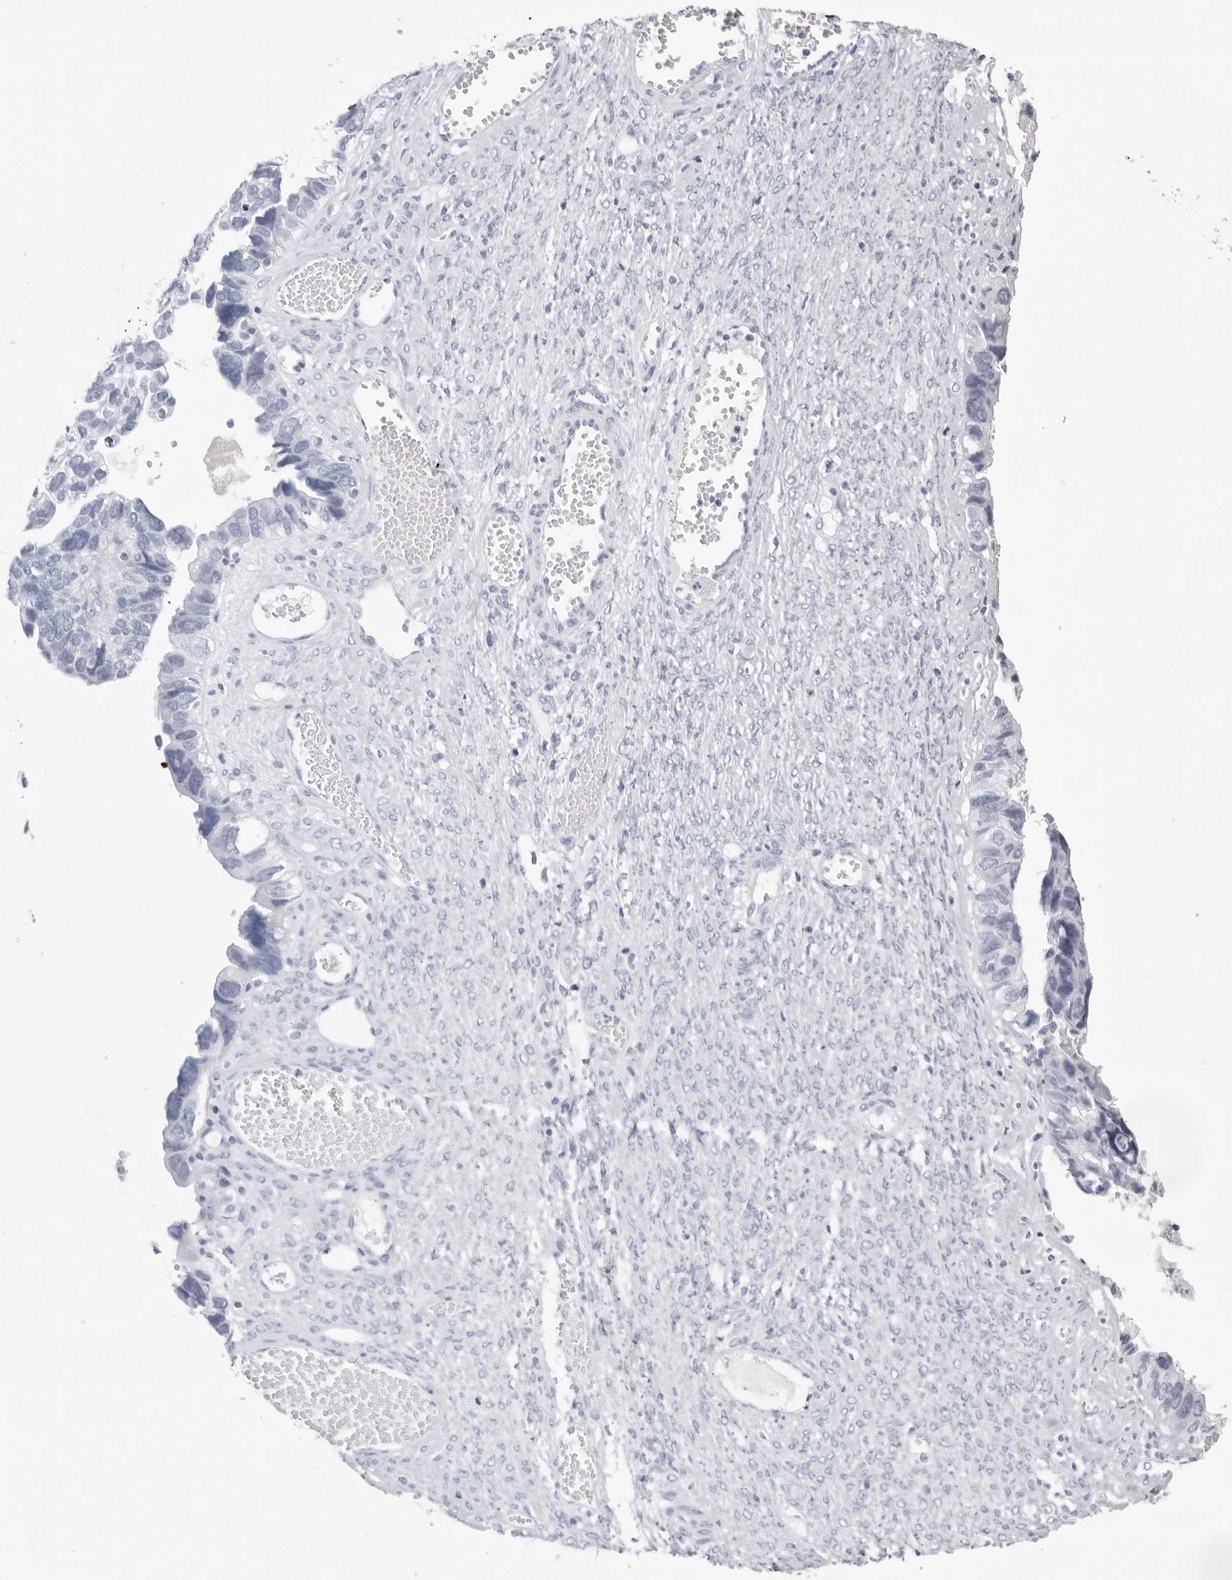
{"staining": {"intensity": "negative", "quantity": "none", "location": "none"}, "tissue": "ovarian cancer", "cell_type": "Tumor cells", "image_type": "cancer", "snomed": [{"axis": "morphology", "description": "Cystadenocarcinoma, serous, NOS"}, {"axis": "topography", "description": "Ovary"}], "caption": "An IHC photomicrograph of ovarian serous cystadenocarcinoma is shown. There is no staining in tumor cells of ovarian serous cystadenocarcinoma.", "gene": "TMOD4", "patient": {"sex": "female", "age": 79}}